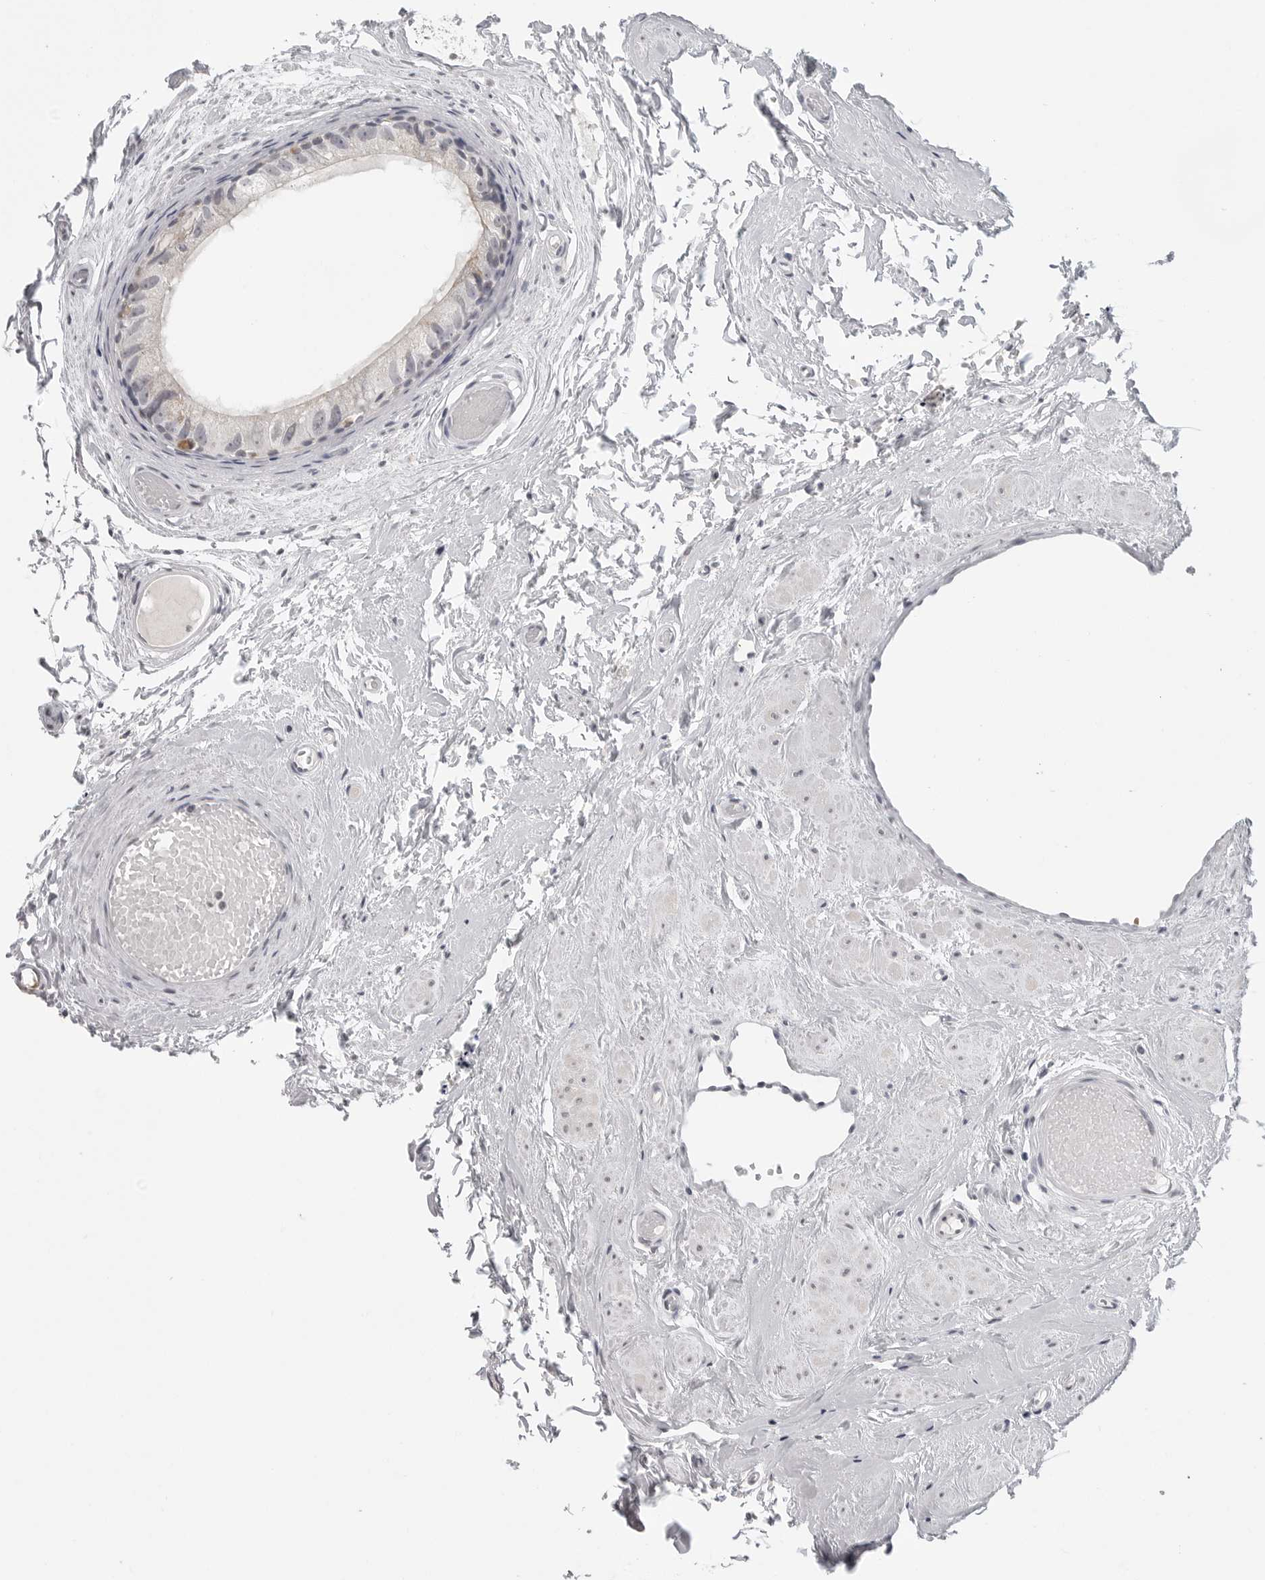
{"staining": {"intensity": "moderate", "quantity": "<25%", "location": "cytoplasmic/membranous"}, "tissue": "epididymis", "cell_type": "Glandular cells", "image_type": "normal", "snomed": [{"axis": "morphology", "description": "Normal tissue, NOS"}, {"axis": "topography", "description": "Epididymis"}], "caption": "Brown immunohistochemical staining in unremarkable epididymis demonstrates moderate cytoplasmic/membranous staining in approximately <25% of glandular cells. The protein of interest is shown in brown color, while the nuclei are stained blue.", "gene": "PRSS1", "patient": {"sex": "male", "age": 79}}